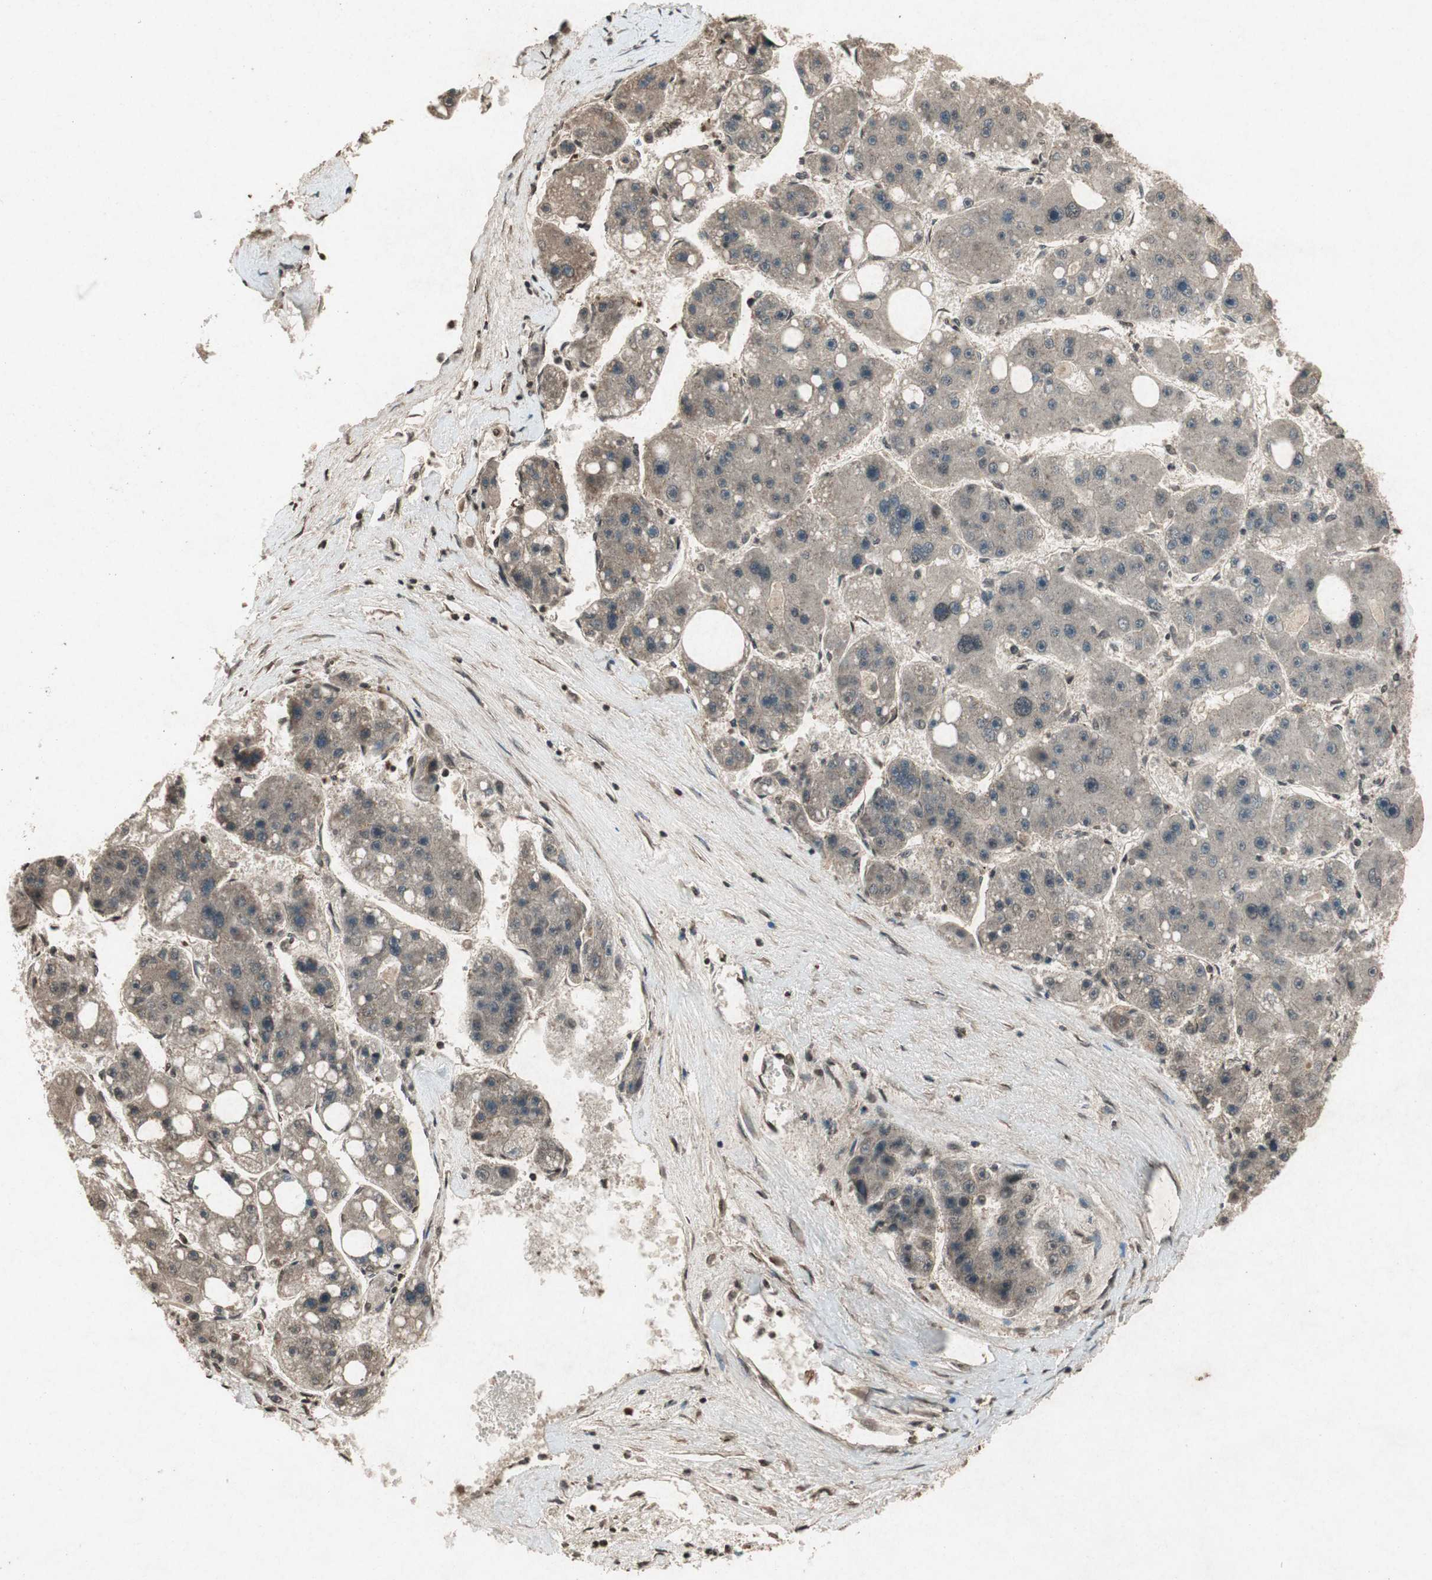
{"staining": {"intensity": "weak", "quantity": ">75%", "location": "cytoplasmic/membranous"}, "tissue": "liver cancer", "cell_type": "Tumor cells", "image_type": "cancer", "snomed": [{"axis": "morphology", "description": "Carcinoma, Hepatocellular, NOS"}, {"axis": "topography", "description": "Liver"}], "caption": "Weak cytoplasmic/membranous protein staining is identified in about >75% of tumor cells in liver hepatocellular carcinoma.", "gene": "PRKG1", "patient": {"sex": "female", "age": 61}}